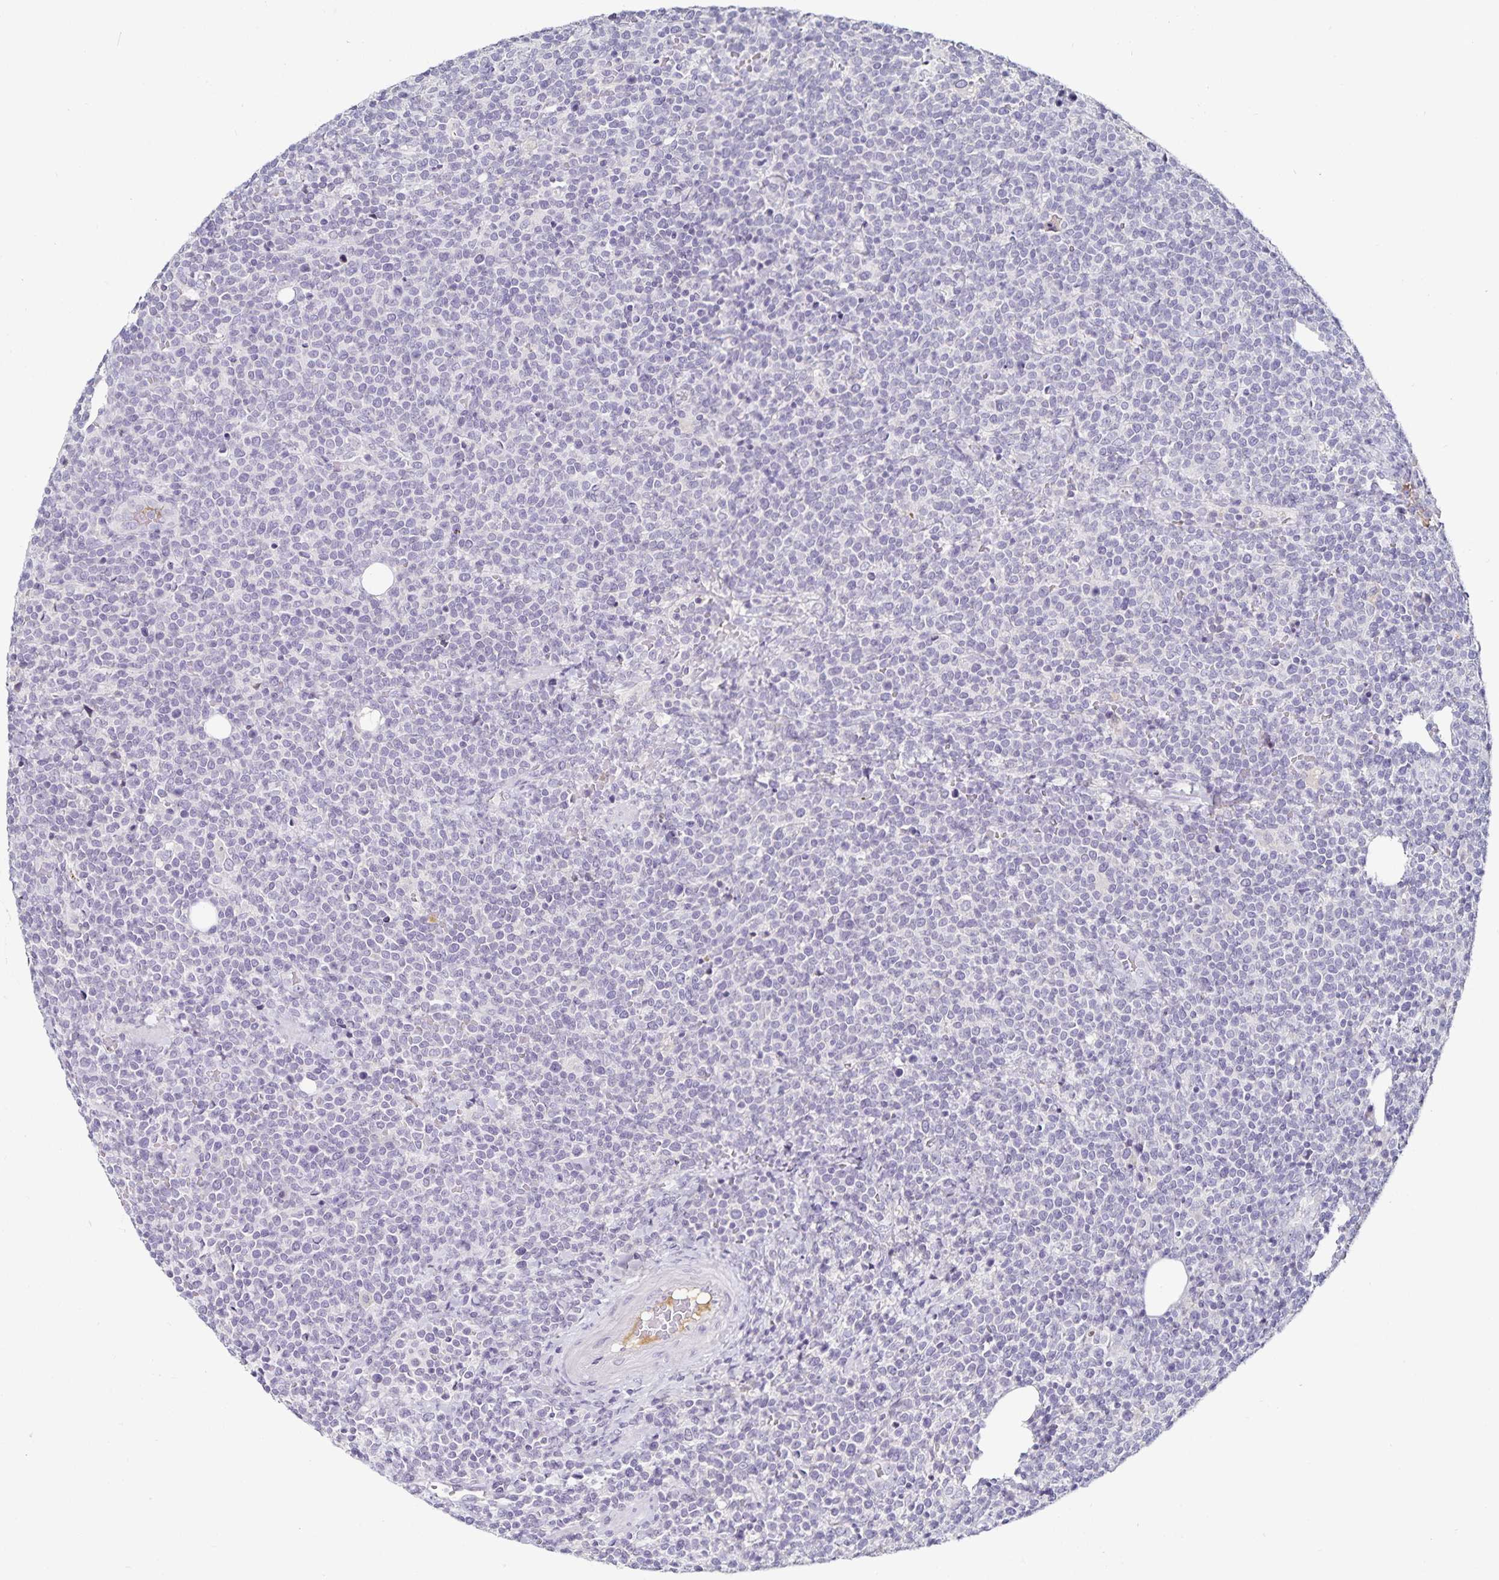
{"staining": {"intensity": "negative", "quantity": "none", "location": "none"}, "tissue": "lymphoma", "cell_type": "Tumor cells", "image_type": "cancer", "snomed": [{"axis": "morphology", "description": "Malignant lymphoma, non-Hodgkin's type, High grade"}, {"axis": "topography", "description": "Lymph node"}], "caption": "There is no significant expression in tumor cells of malignant lymphoma, non-Hodgkin's type (high-grade).", "gene": "TTR", "patient": {"sex": "male", "age": 61}}